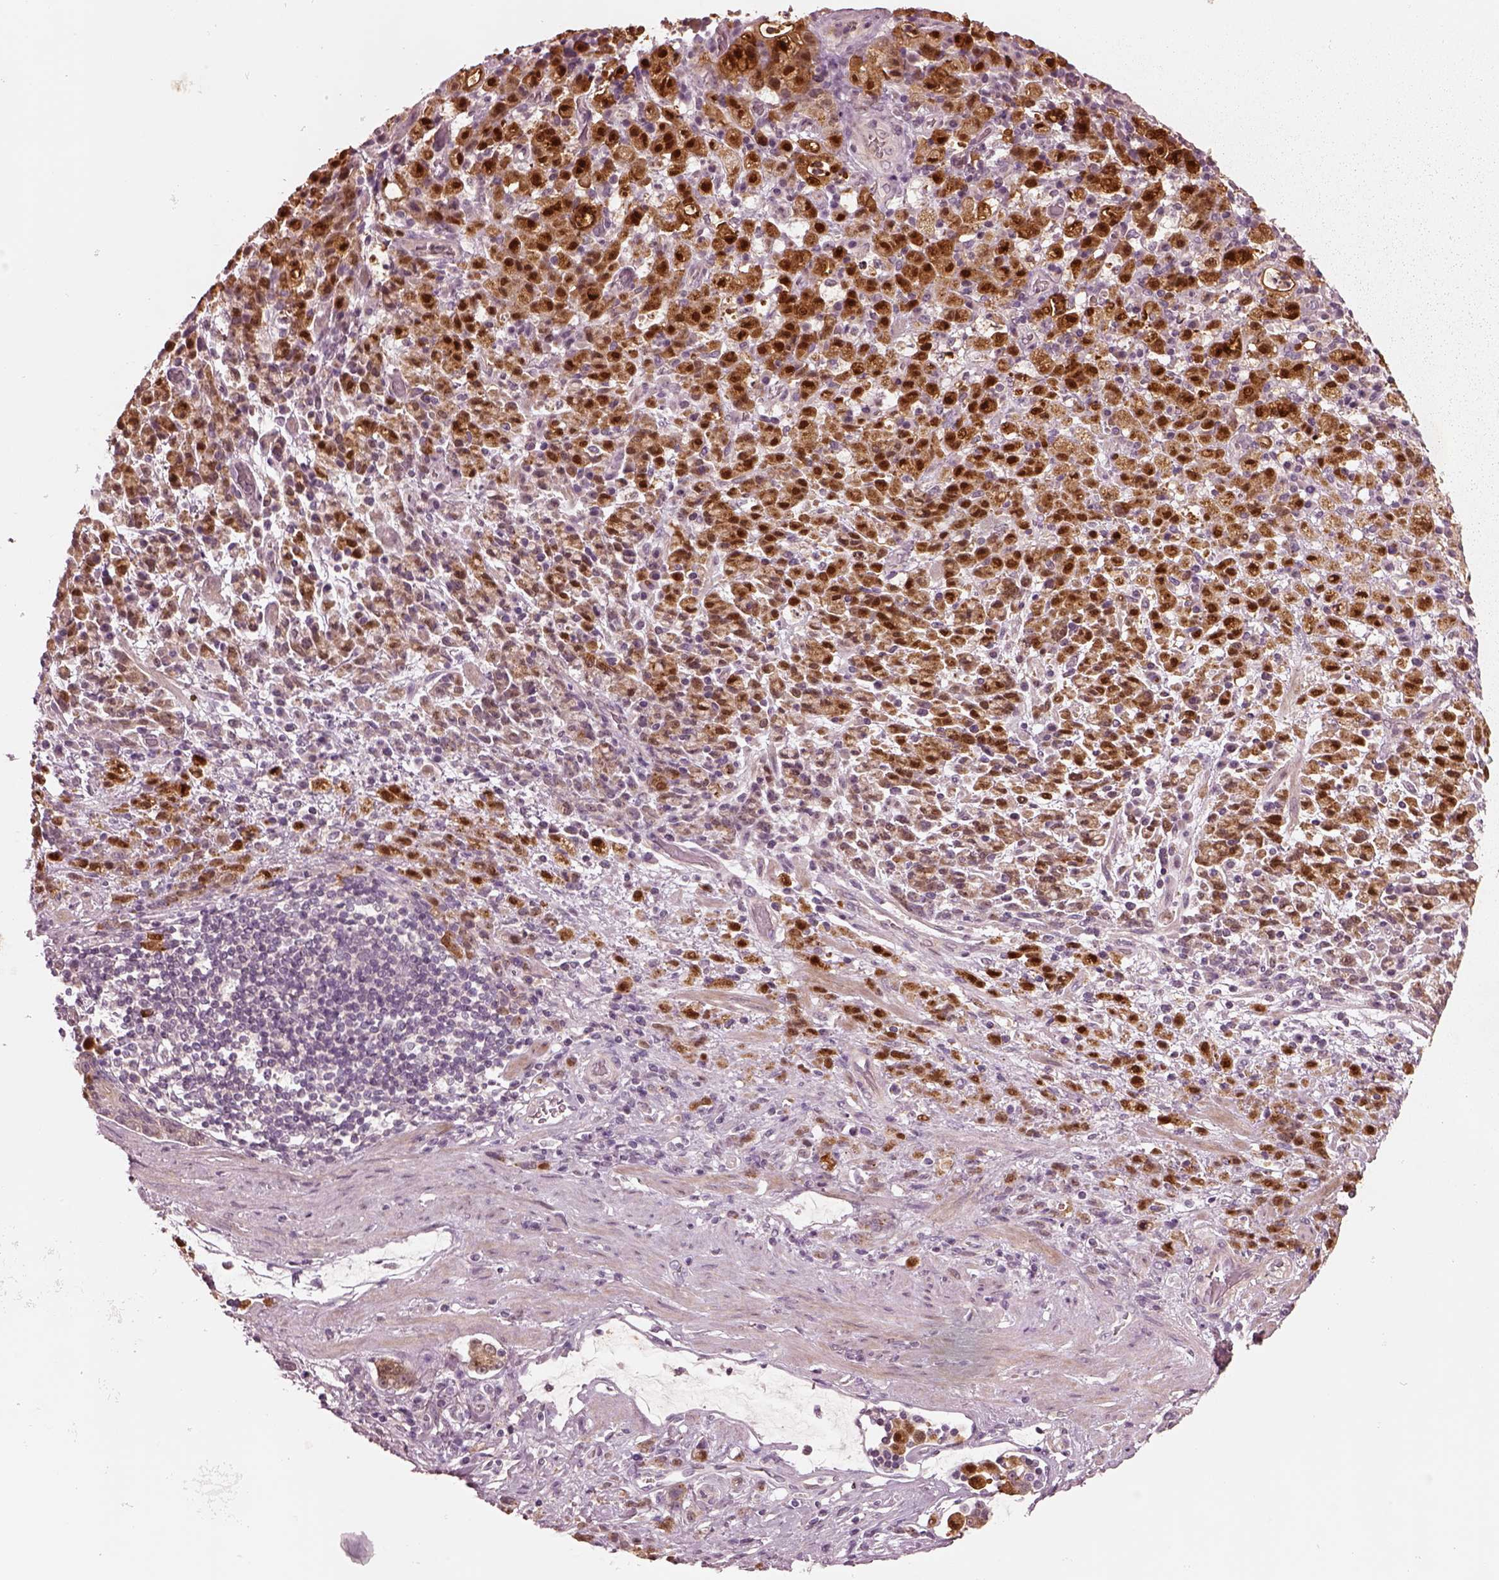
{"staining": {"intensity": "strong", "quantity": ">75%", "location": "cytoplasmic/membranous,nuclear"}, "tissue": "stomach cancer", "cell_type": "Tumor cells", "image_type": "cancer", "snomed": [{"axis": "morphology", "description": "Adenocarcinoma, NOS"}, {"axis": "topography", "description": "Stomach"}], "caption": "A high amount of strong cytoplasmic/membranous and nuclear staining is present in about >75% of tumor cells in stomach cancer (adenocarcinoma) tissue. (Stains: DAB (3,3'-diaminobenzidine) in brown, nuclei in blue, Microscopy: brightfield microscopy at high magnification).", "gene": "SDCBP2", "patient": {"sex": "female", "age": 60}}